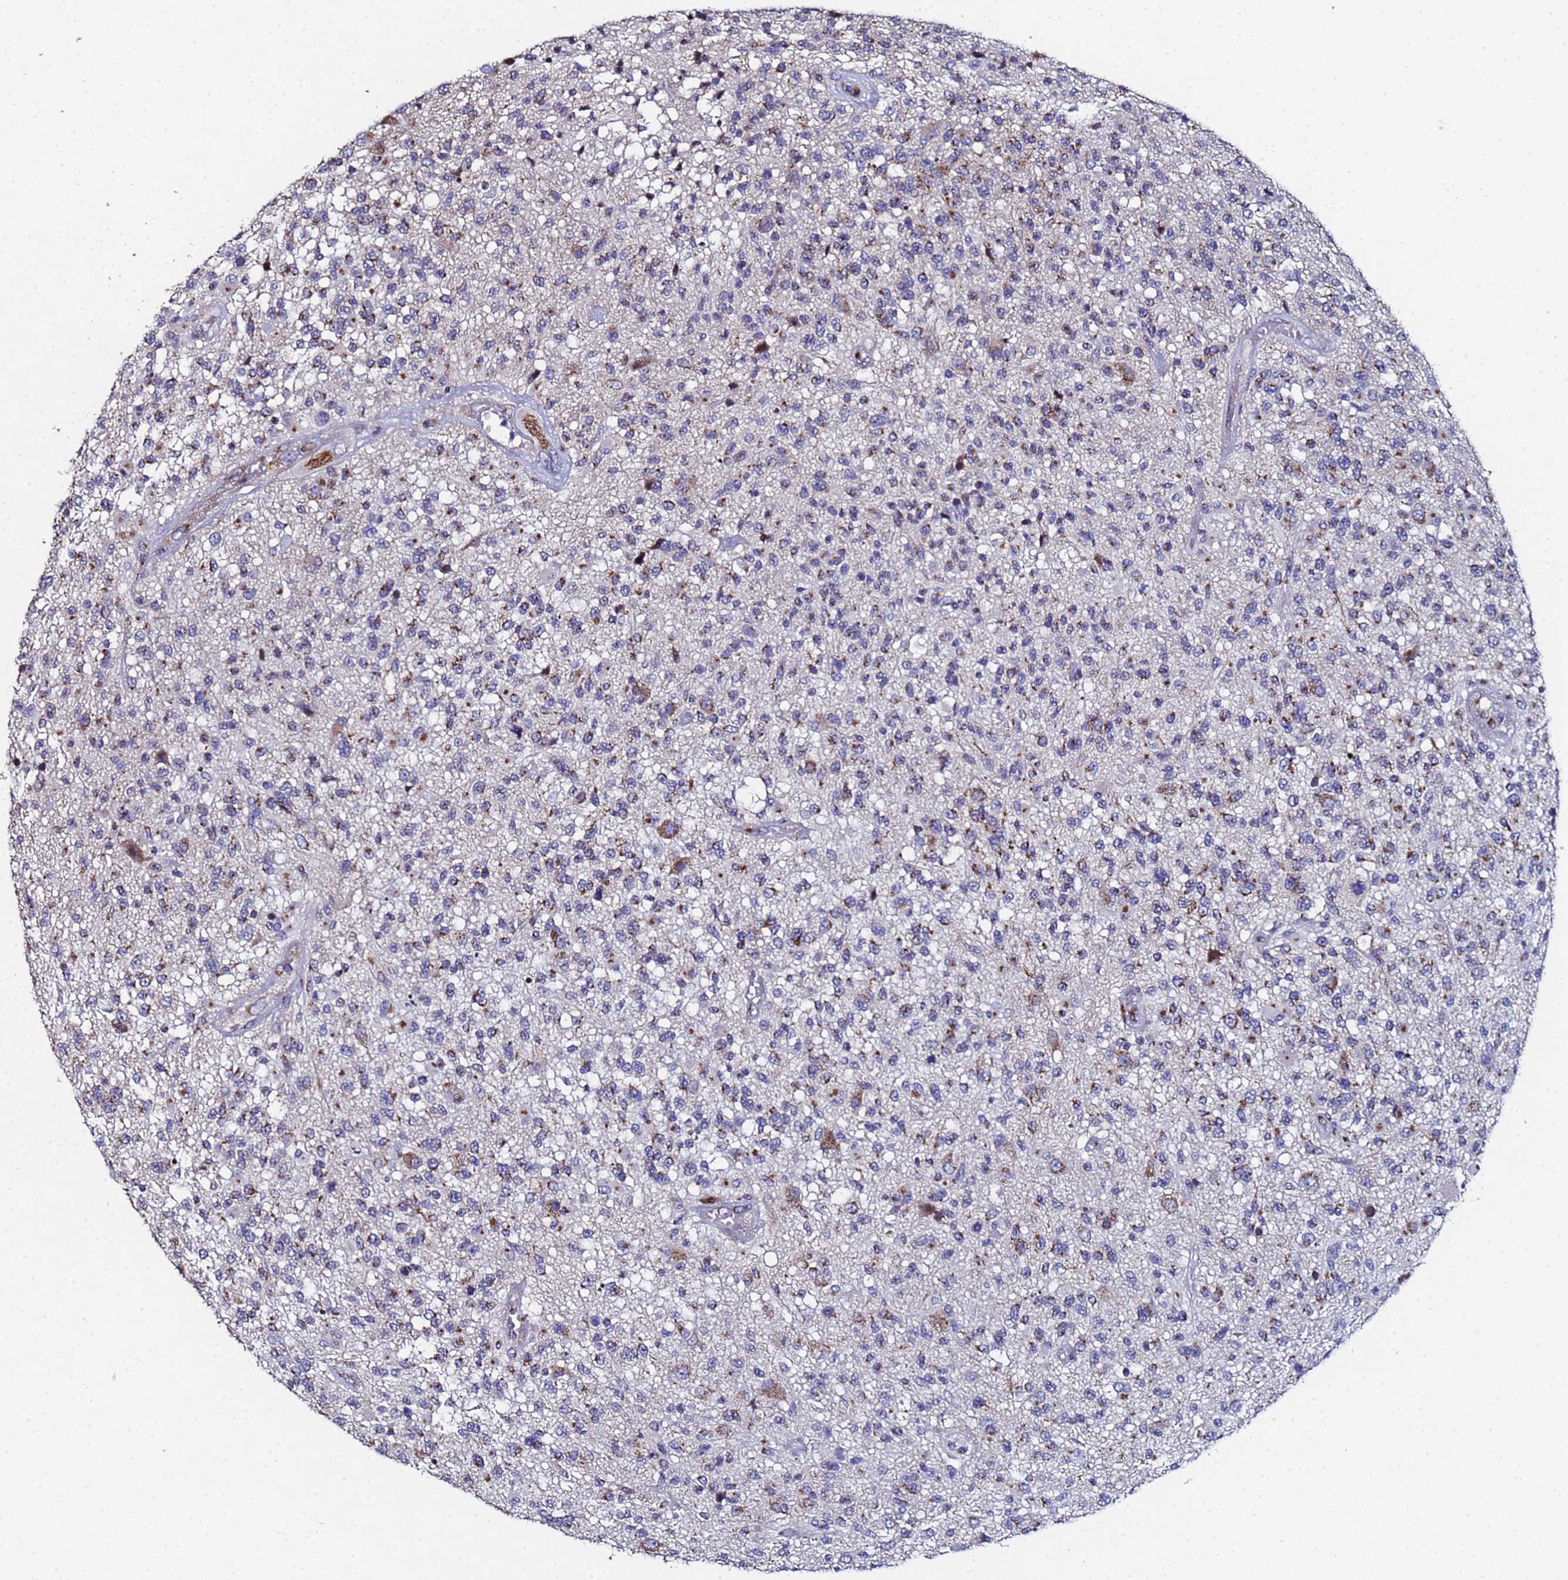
{"staining": {"intensity": "moderate", "quantity": "25%-75%", "location": "cytoplasmic/membranous"}, "tissue": "glioma", "cell_type": "Tumor cells", "image_type": "cancer", "snomed": [{"axis": "morphology", "description": "Glioma, malignant, High grade"}, {"axis": "morphology", "description": "Glioblastoma, NOS"}, {"axis": "topography", "description": "Brain"}], "caption": "Immunohistochemical staining of glioblastoma shows moderate cytoplasmic/membranous protein expression in about 25%-75% of tumor cells.", "gene": "NSUN6", "patient": {"sex": "male", "age": 60}}